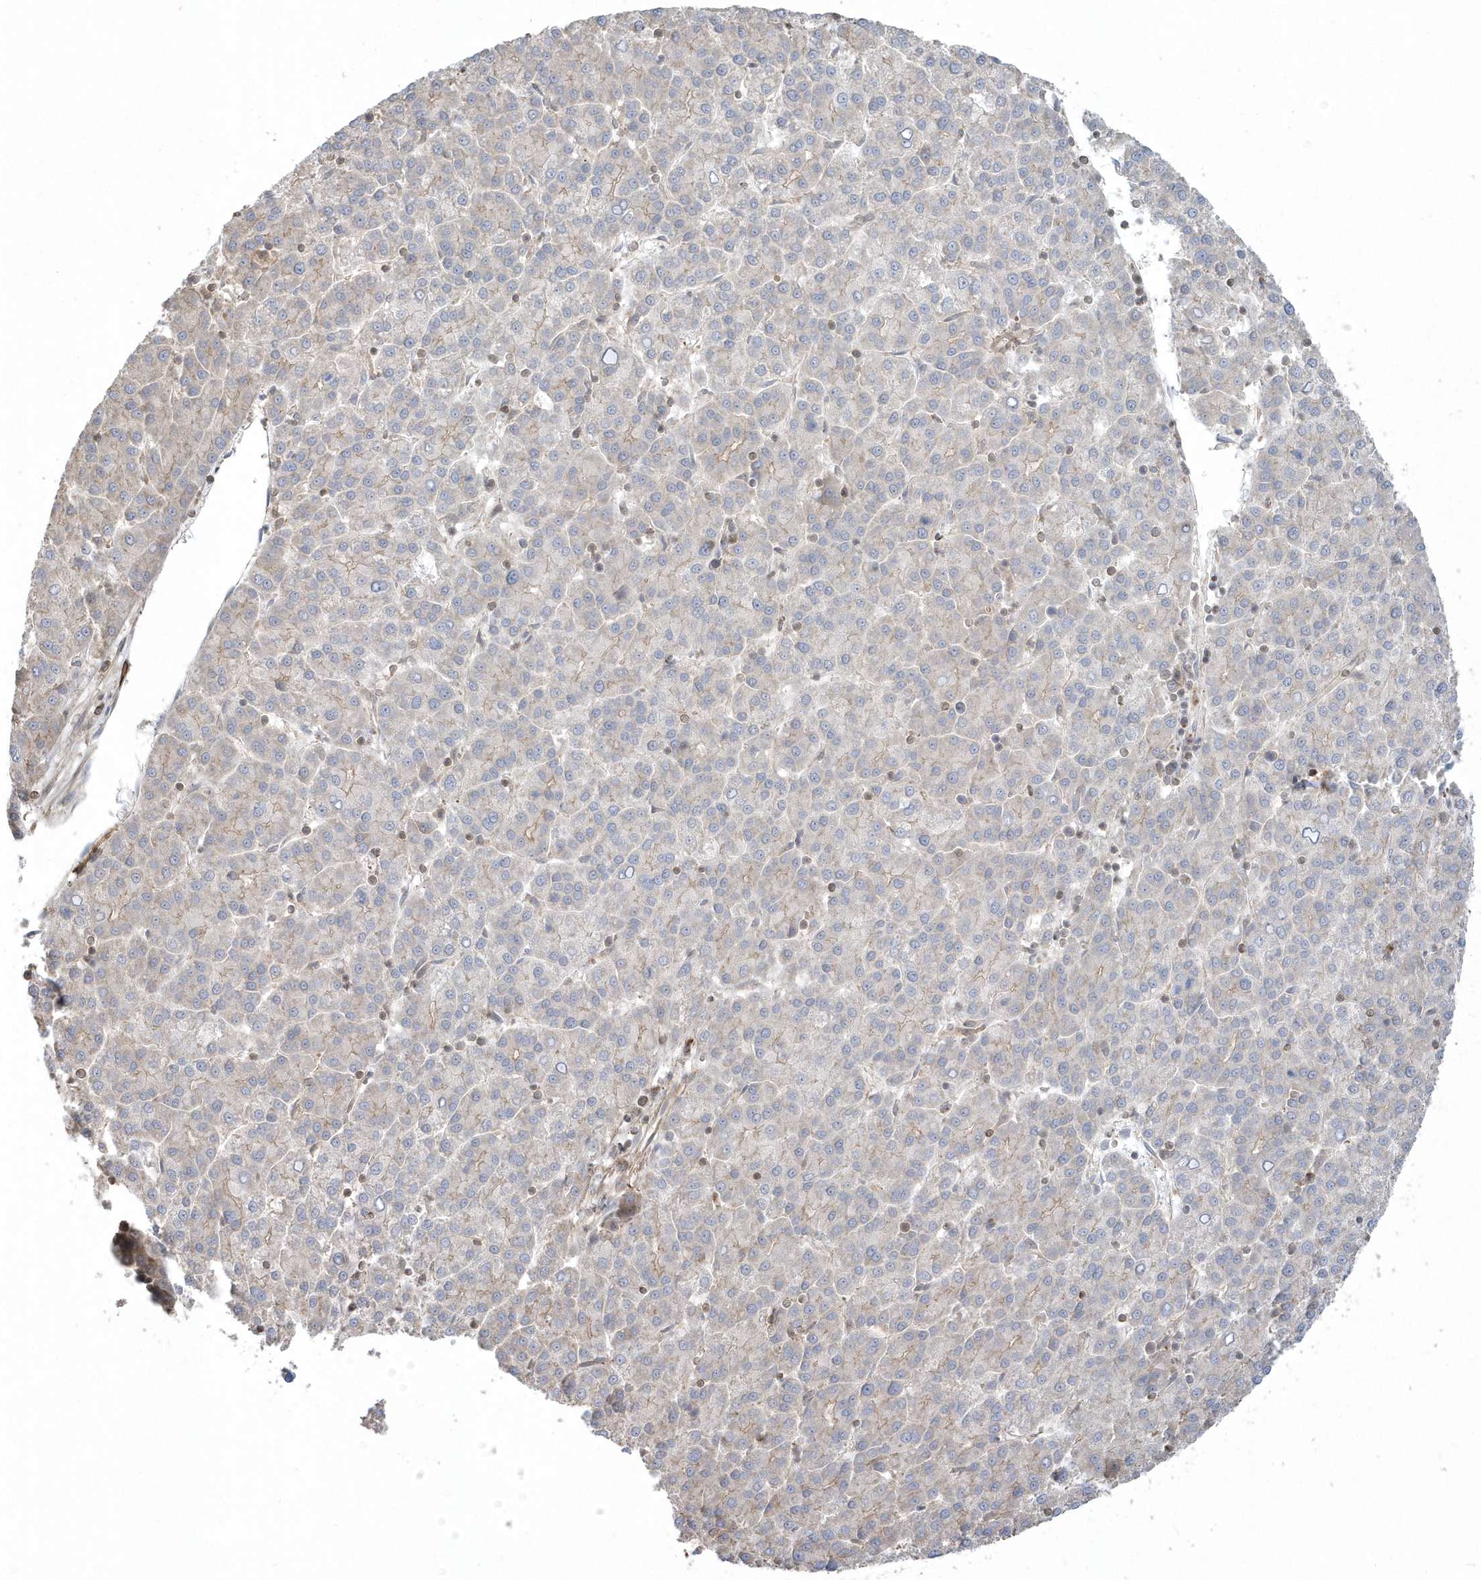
{"staining": {"intensity": "weak", "quantity": "<25%", "location": "cytoplasmic/membranous"}, "tissue": "liver cancer", "cell_type": "Tumor cells", "image_type": "cancer", "snomed": [{"axis": "morphology", "description": "Carcinoma, Hepatocellular, NOS"}, {"axis": "topography", "description": "Liver"}], "caption": "The IHC micrograph has no significant positivity in tumor cells of liver hepatocellular carcinoma tissue.", "gene": "ARMC8", "patient": {"sex": "female", "age": 58}}